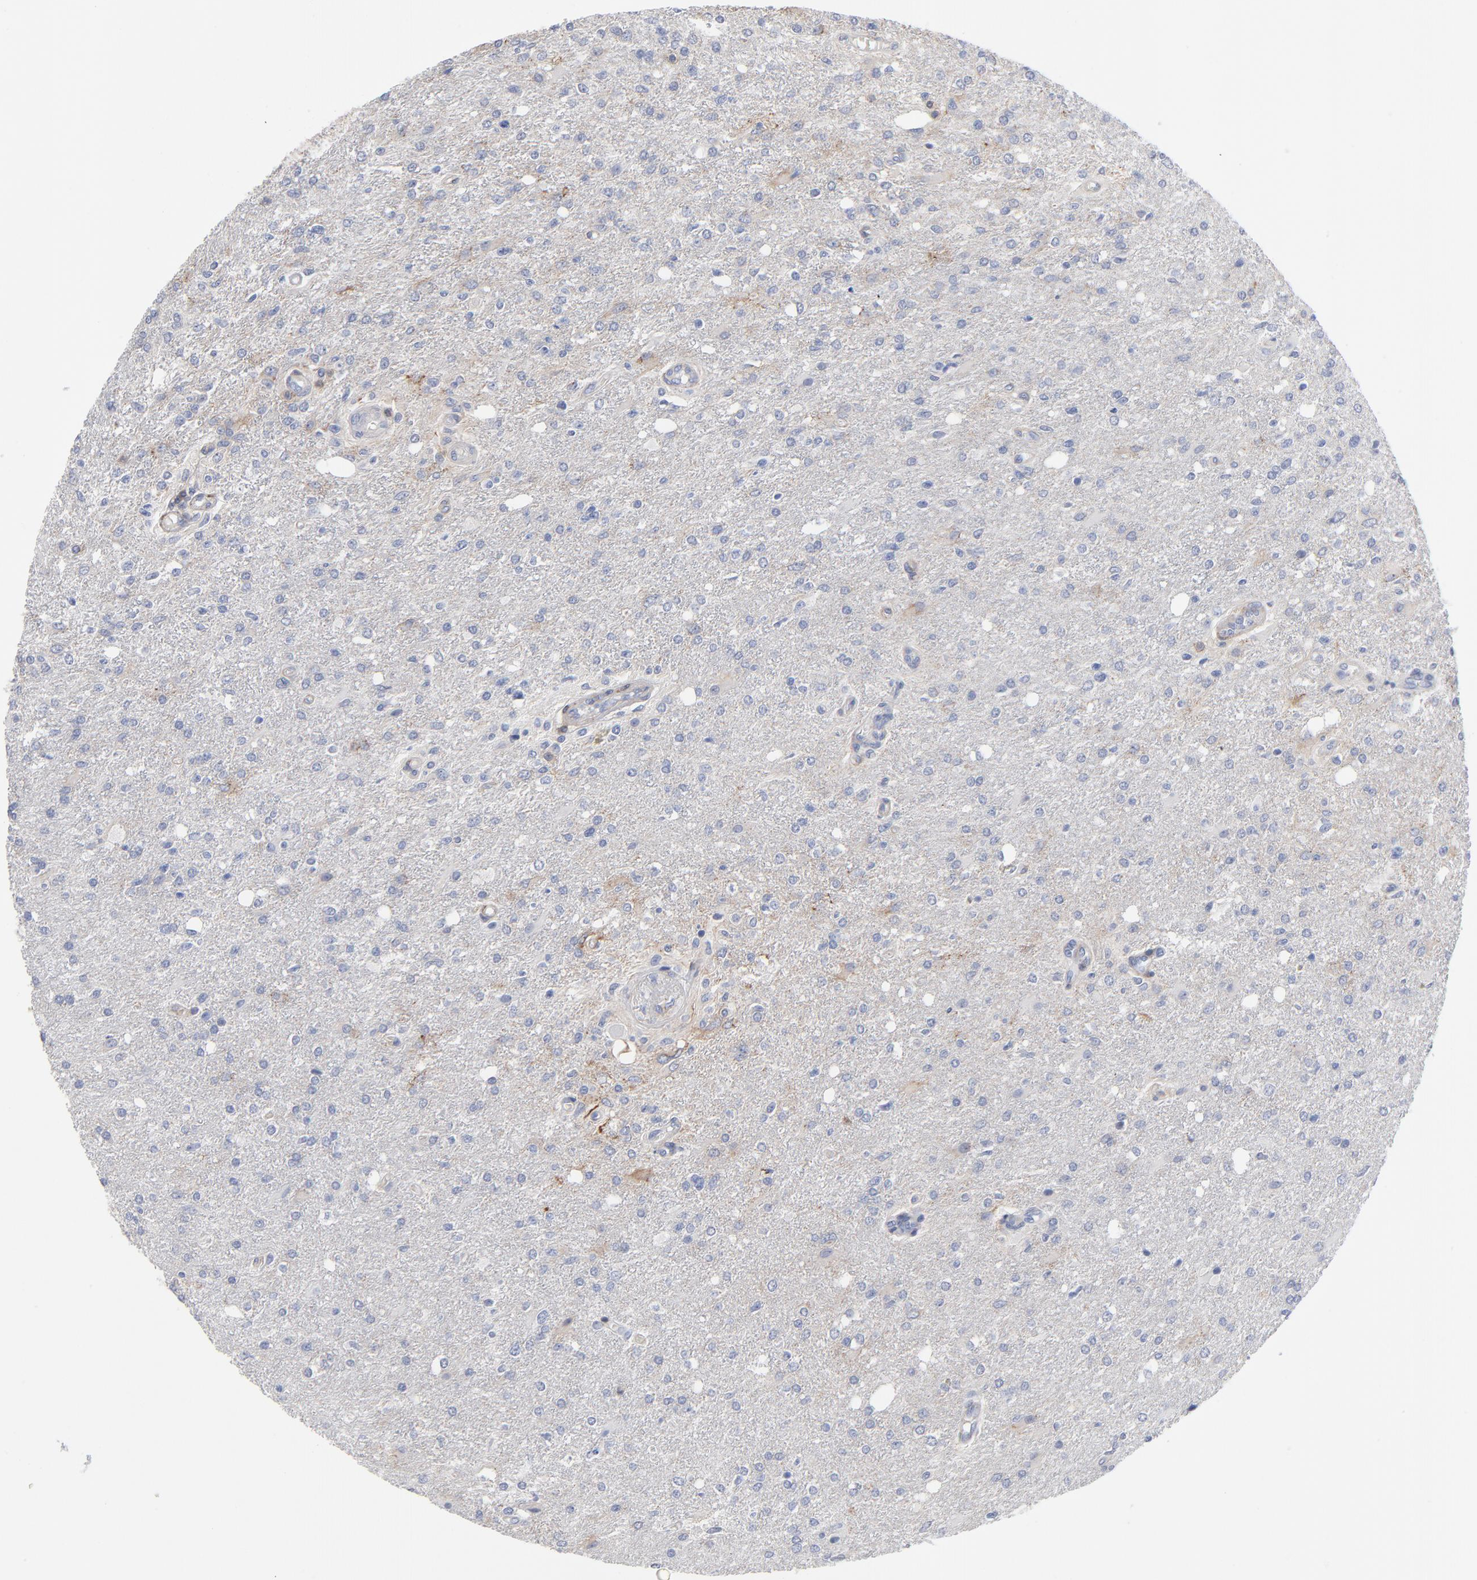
{"staining": {"intensity": "weak", "quantity": "25%-75%", "location": "cytoplasmic/membranous"}, "tissue": "glioma", "cell_type": "Tumor cells", "image_type": "cancer", "snomed": [{"axis": "morphology", "description": "Glioma, malignant, High grade"}, {"axis": "topography", "description": "Cerebral cortex"}], "caption": "Malignant high-grade glioma stained for a protein (brown) displays weak cytoplasmic/membranous positive expression in approximately 25%-75% of tumor cells.", "gene": "PDLIM2", "patient": {"sex": "male", "age": 76}}